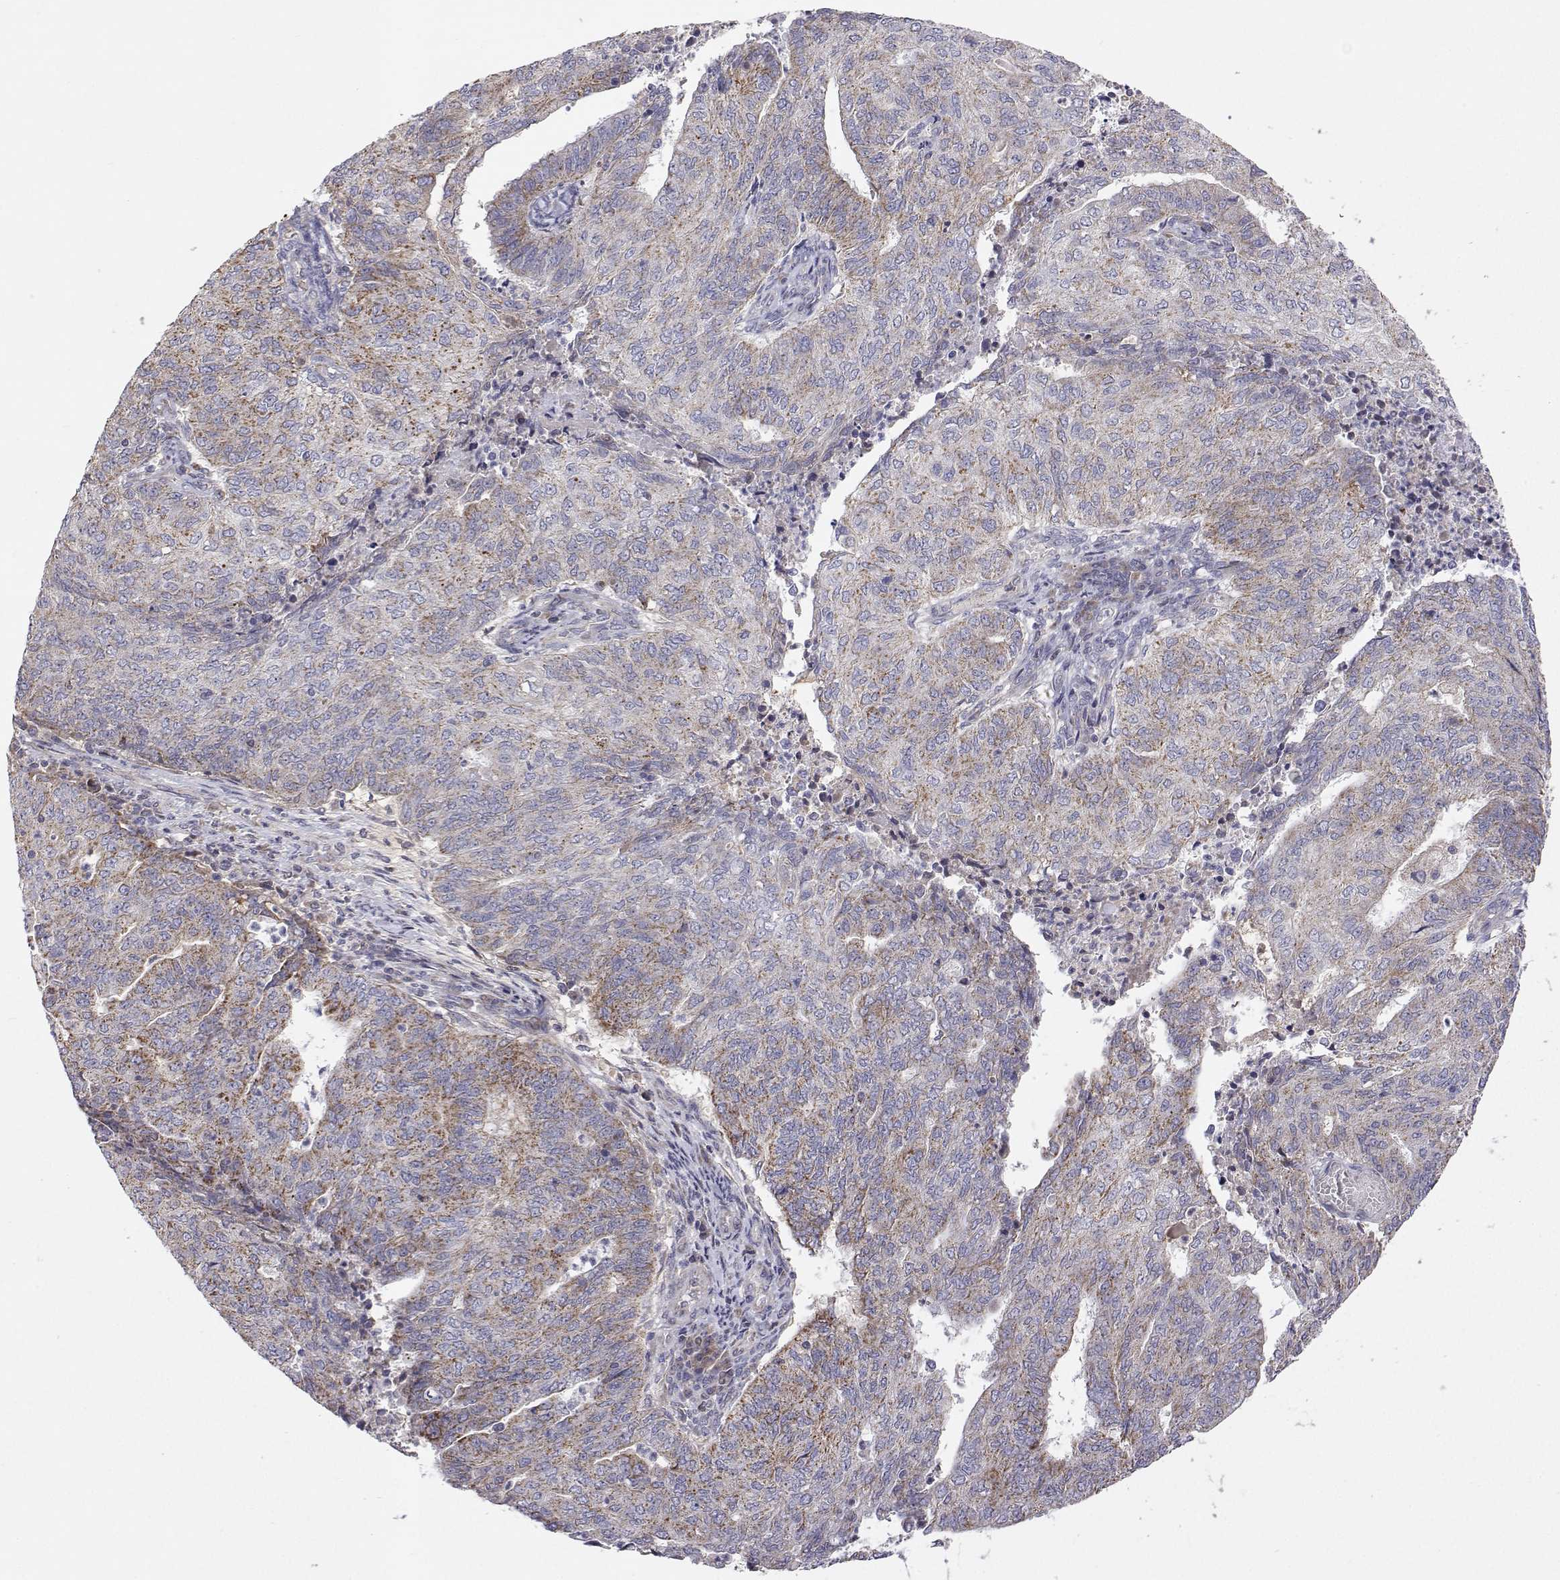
{"staining": {"intensity": "moderate", "quantity": "<25%", "location": "cytoplasmic/membranous"}, "tissue": "endometrial cancer", "cell_type": "Tumor cells", "image_type": "cancer", "snomed": [{"axis": "morphology", "description": "Adenocarcinoma, NOS"}, {"axis": "topography", "description": "Endometrium"}], "caption": "This photomicrograph shows immunohistochemistry staining of human endometrial adenocarcinoma, with low moderate cytoplasmic/membranous expression in about <25% of tumor cells.", "gene": "MRPL3", "patient": {"sex": "female", "age": 82}}